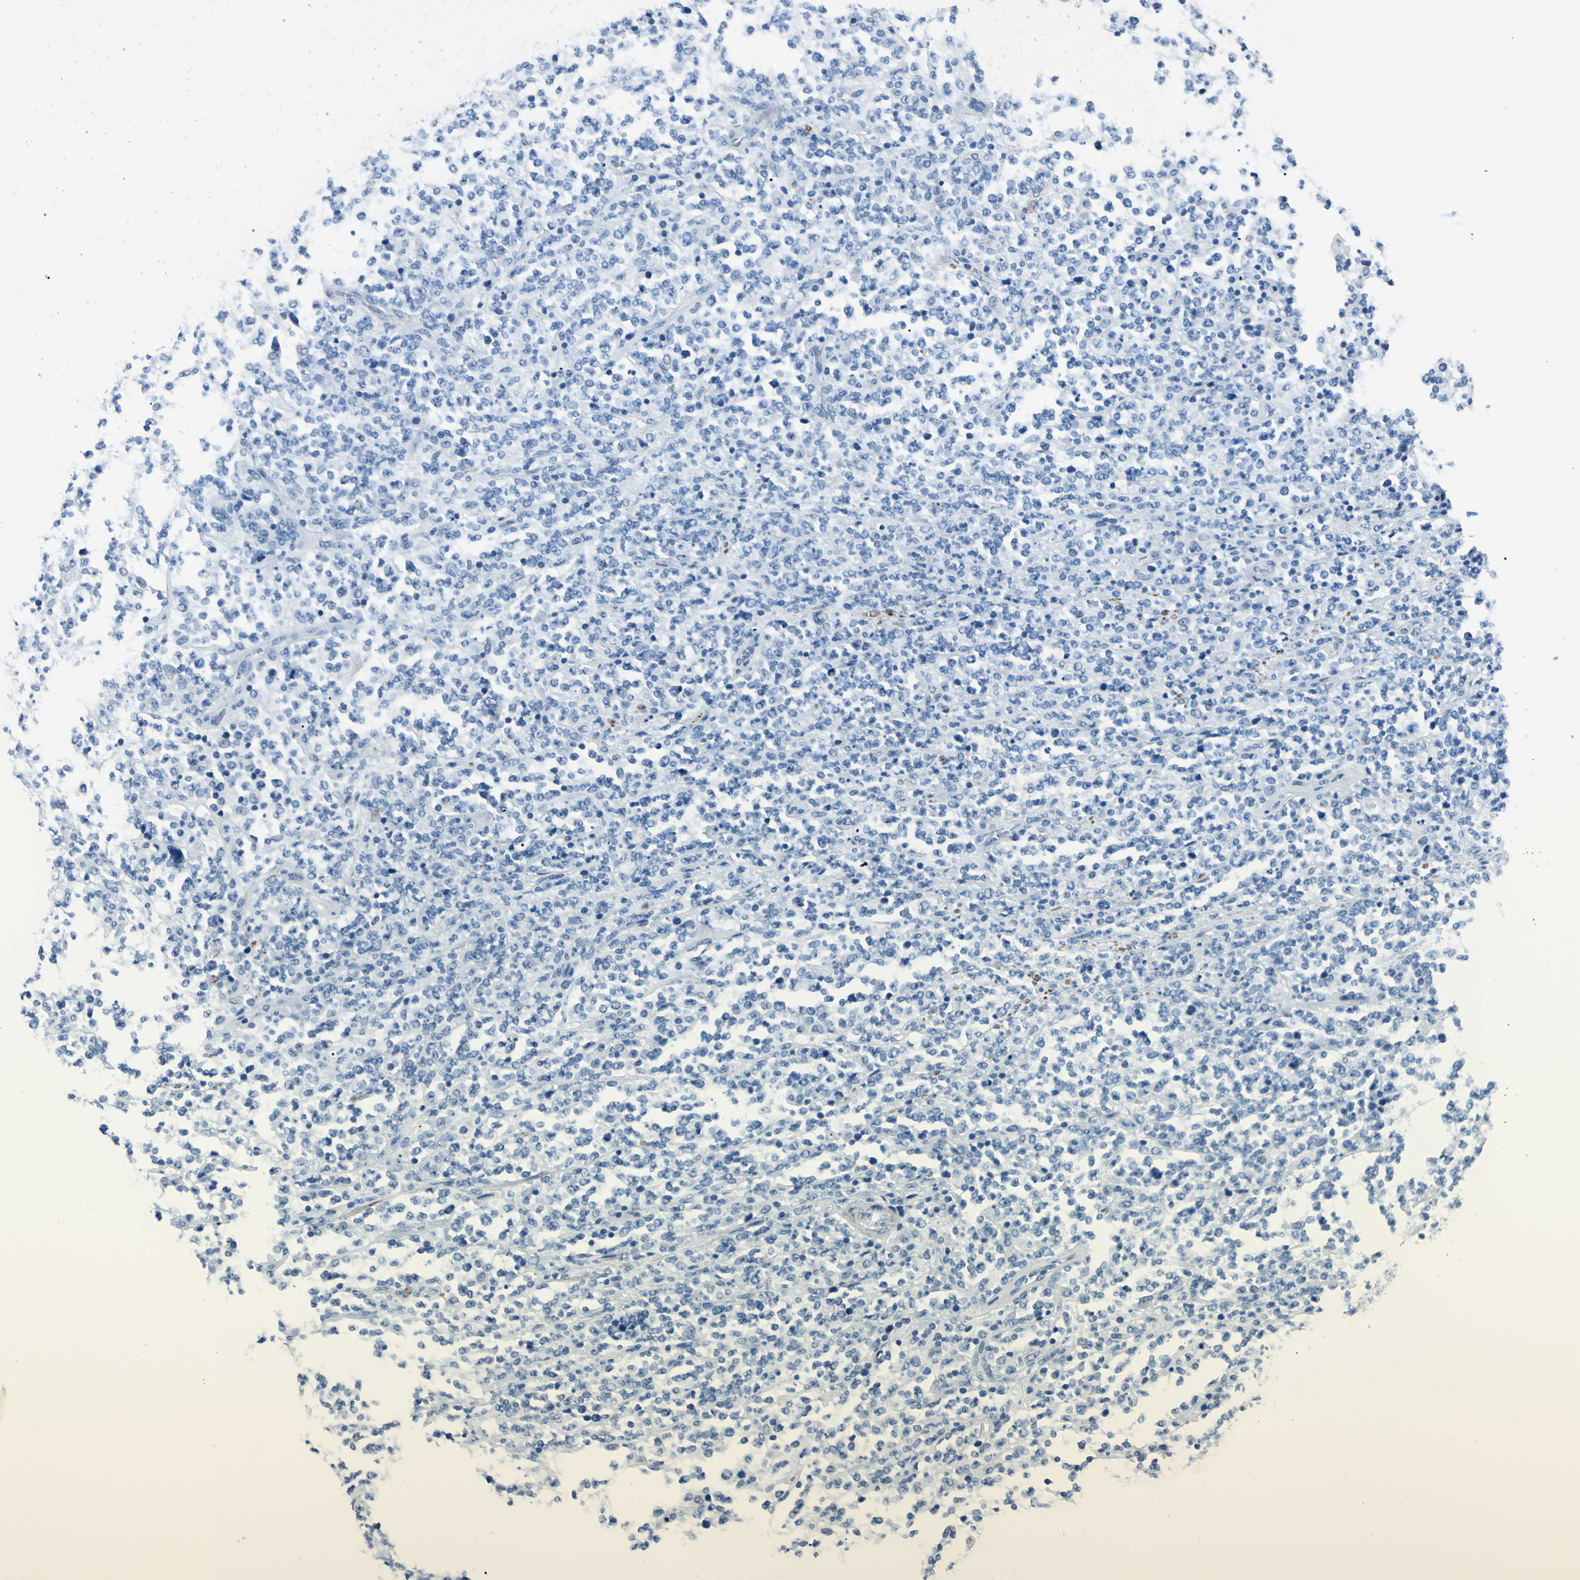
{"staining": {"intensity": "negative", "quantity": "none", "location": "none"}, "tissue": "lymphoma", "cell_type": "Tumor cells", "image_type": "cancer", "snomed": [{"axis": "morphology", "description": "Malignant lymphoma, non-Hodgkin's type, High grade"}, {"axis": "topography", "description": "Soft tissue"}], "caption": "High power microscopy photomicrograph of an IHC photomicrograph of lymphoma, revealing no significant staining in tumor cells.", "gene": "CDH15", "patient": {"sex": "male", "age": 18}}